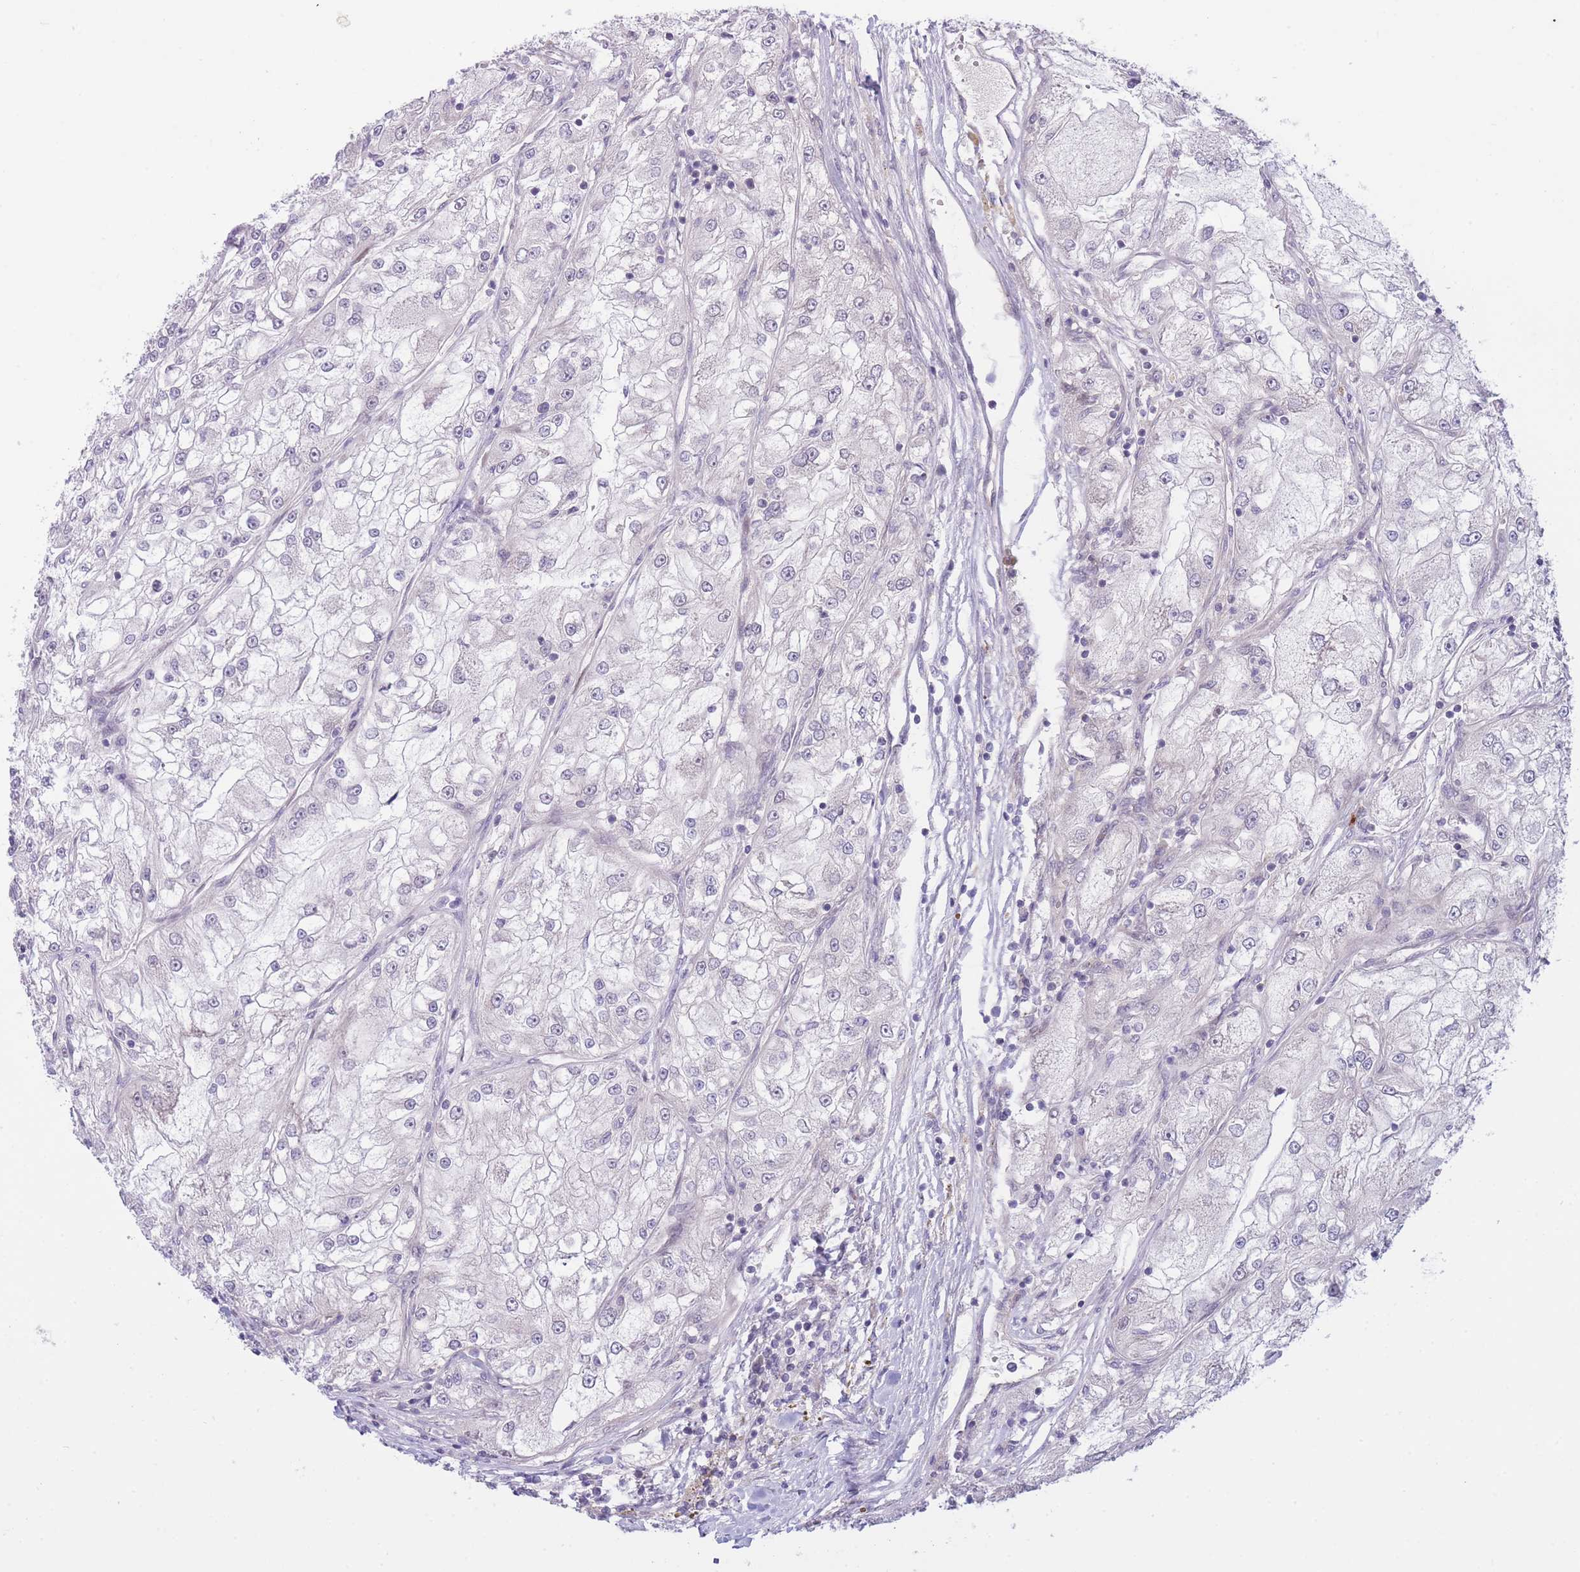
{"staining": {"intensity": "negative", "quantity": "none", "location": "none"}, "tissue": "renal cancer", "cell_type": "Tumor cells", "image_type": "cancer", "snomed": [{"axis": "morphology", "description": "Adenocarcinoma, NOS"}, {"axis": "topography", "description": "Kidney"}], "caption": "Histopathology image shows no significant protein expression in tumor cells of renal cancer (adenocarcinoma). The staining was performed using DAB (3,3'-diaminobenzidine) to visualize the protein expression in brown, while the nuclei were stained in blue with hematoxylin (Magnification: 20x).", "gene": "CDC25B", "patient": {"sex": "female", "age": 72}}